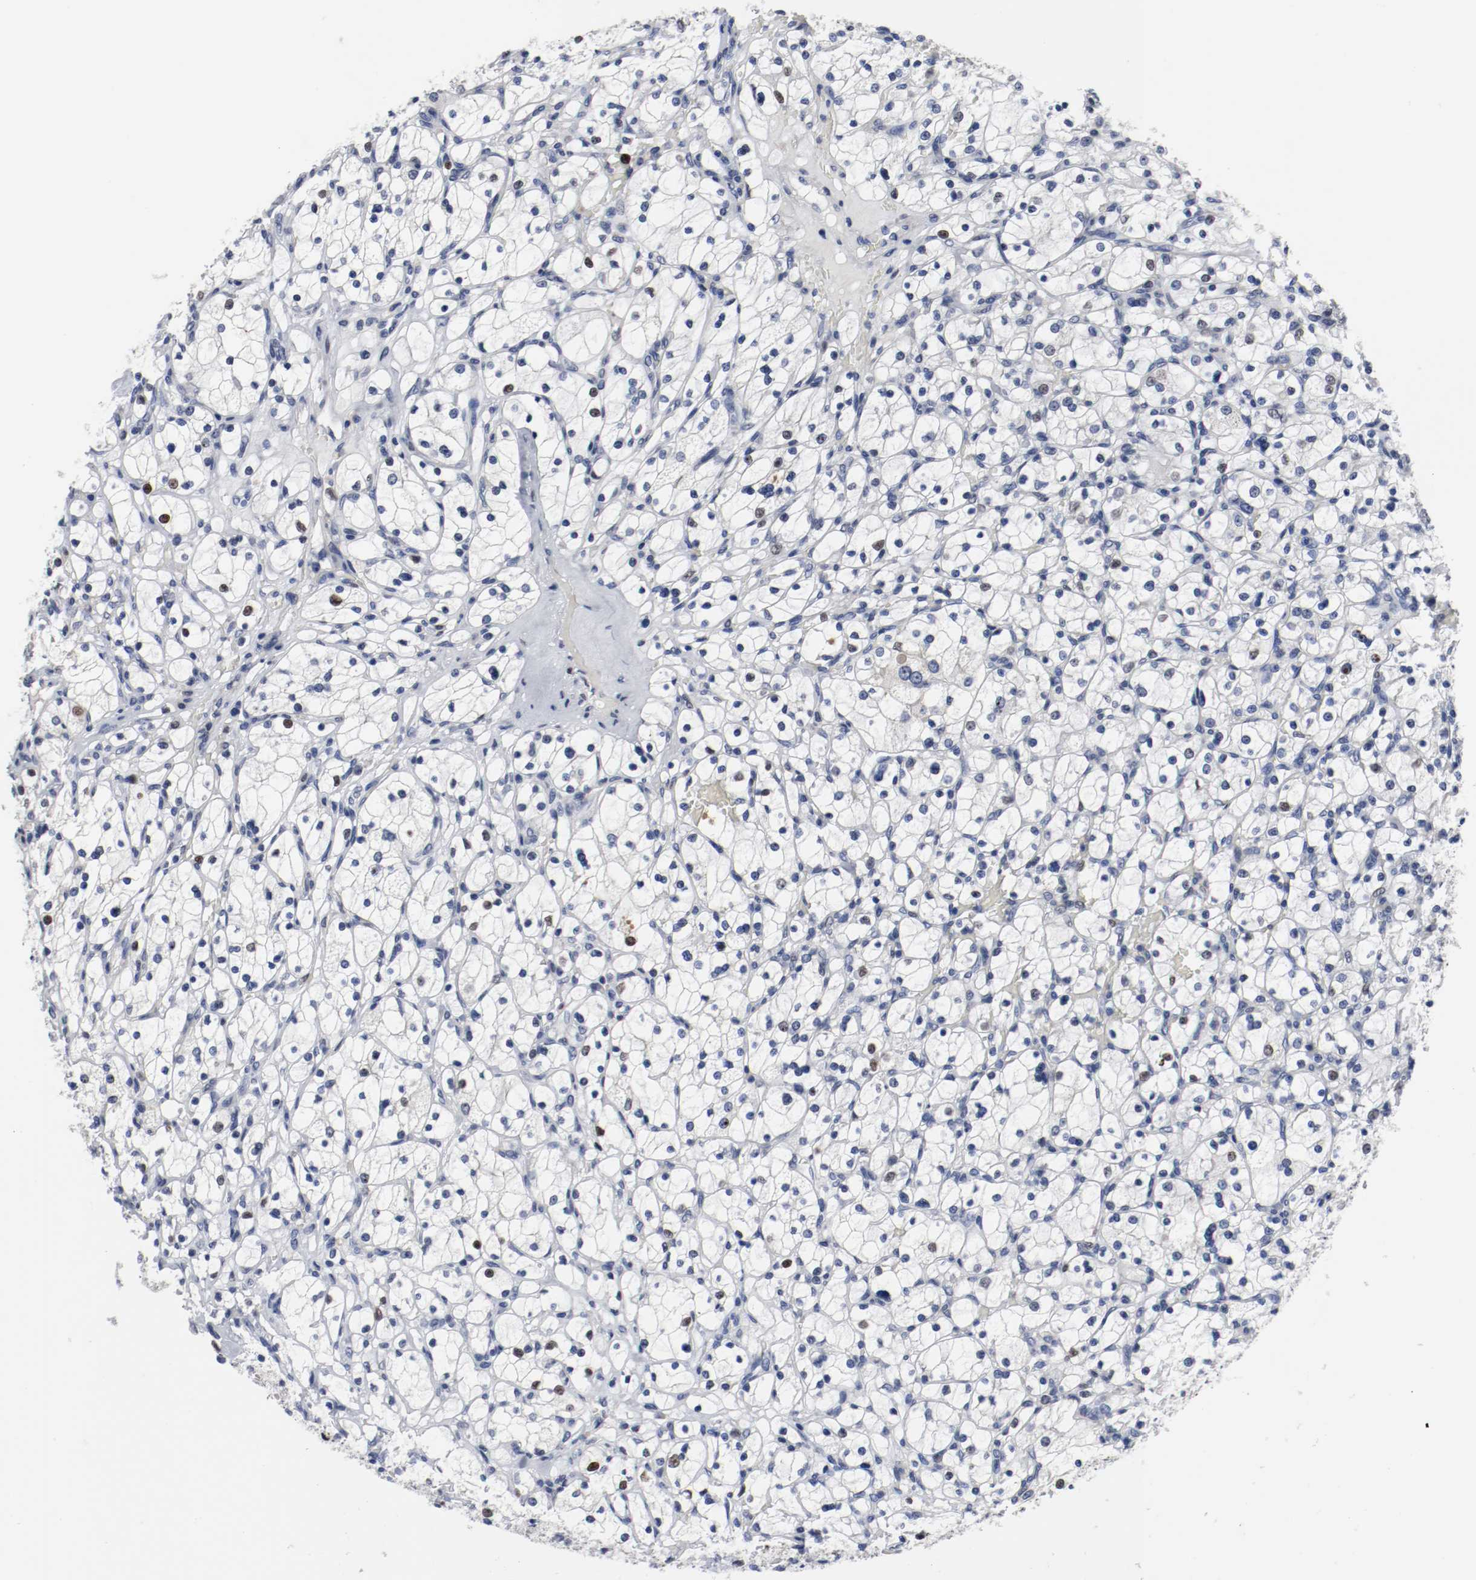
{"staining": {"intensity": "weak", "quantity": "<25%", "location": "nuclear"}, "tissue": "renal cancer", "cell_type": "Tumor cells", "image_type": "cancer", "snomed": [{"axis": "morphology", "description": "Adenocarcinoma, NOS"}, {"axis": "topography", "description": "Kidney"}], "caption": "High magnification brightfield microscopy of adenocarcinoma (renal) stained with DAB (3,3'-diaminobenzidine) (brown) and counterstained with hematoxylin (blue): tumor cells show no significant positivity. The staining was performed using DAB to visualize the protein expression in brown, while the nuclei were stained in blue with hematoxylin (Magnification: 20x).", "gene": "MCM6", "patient": {"sex": "female", "age": 83}}